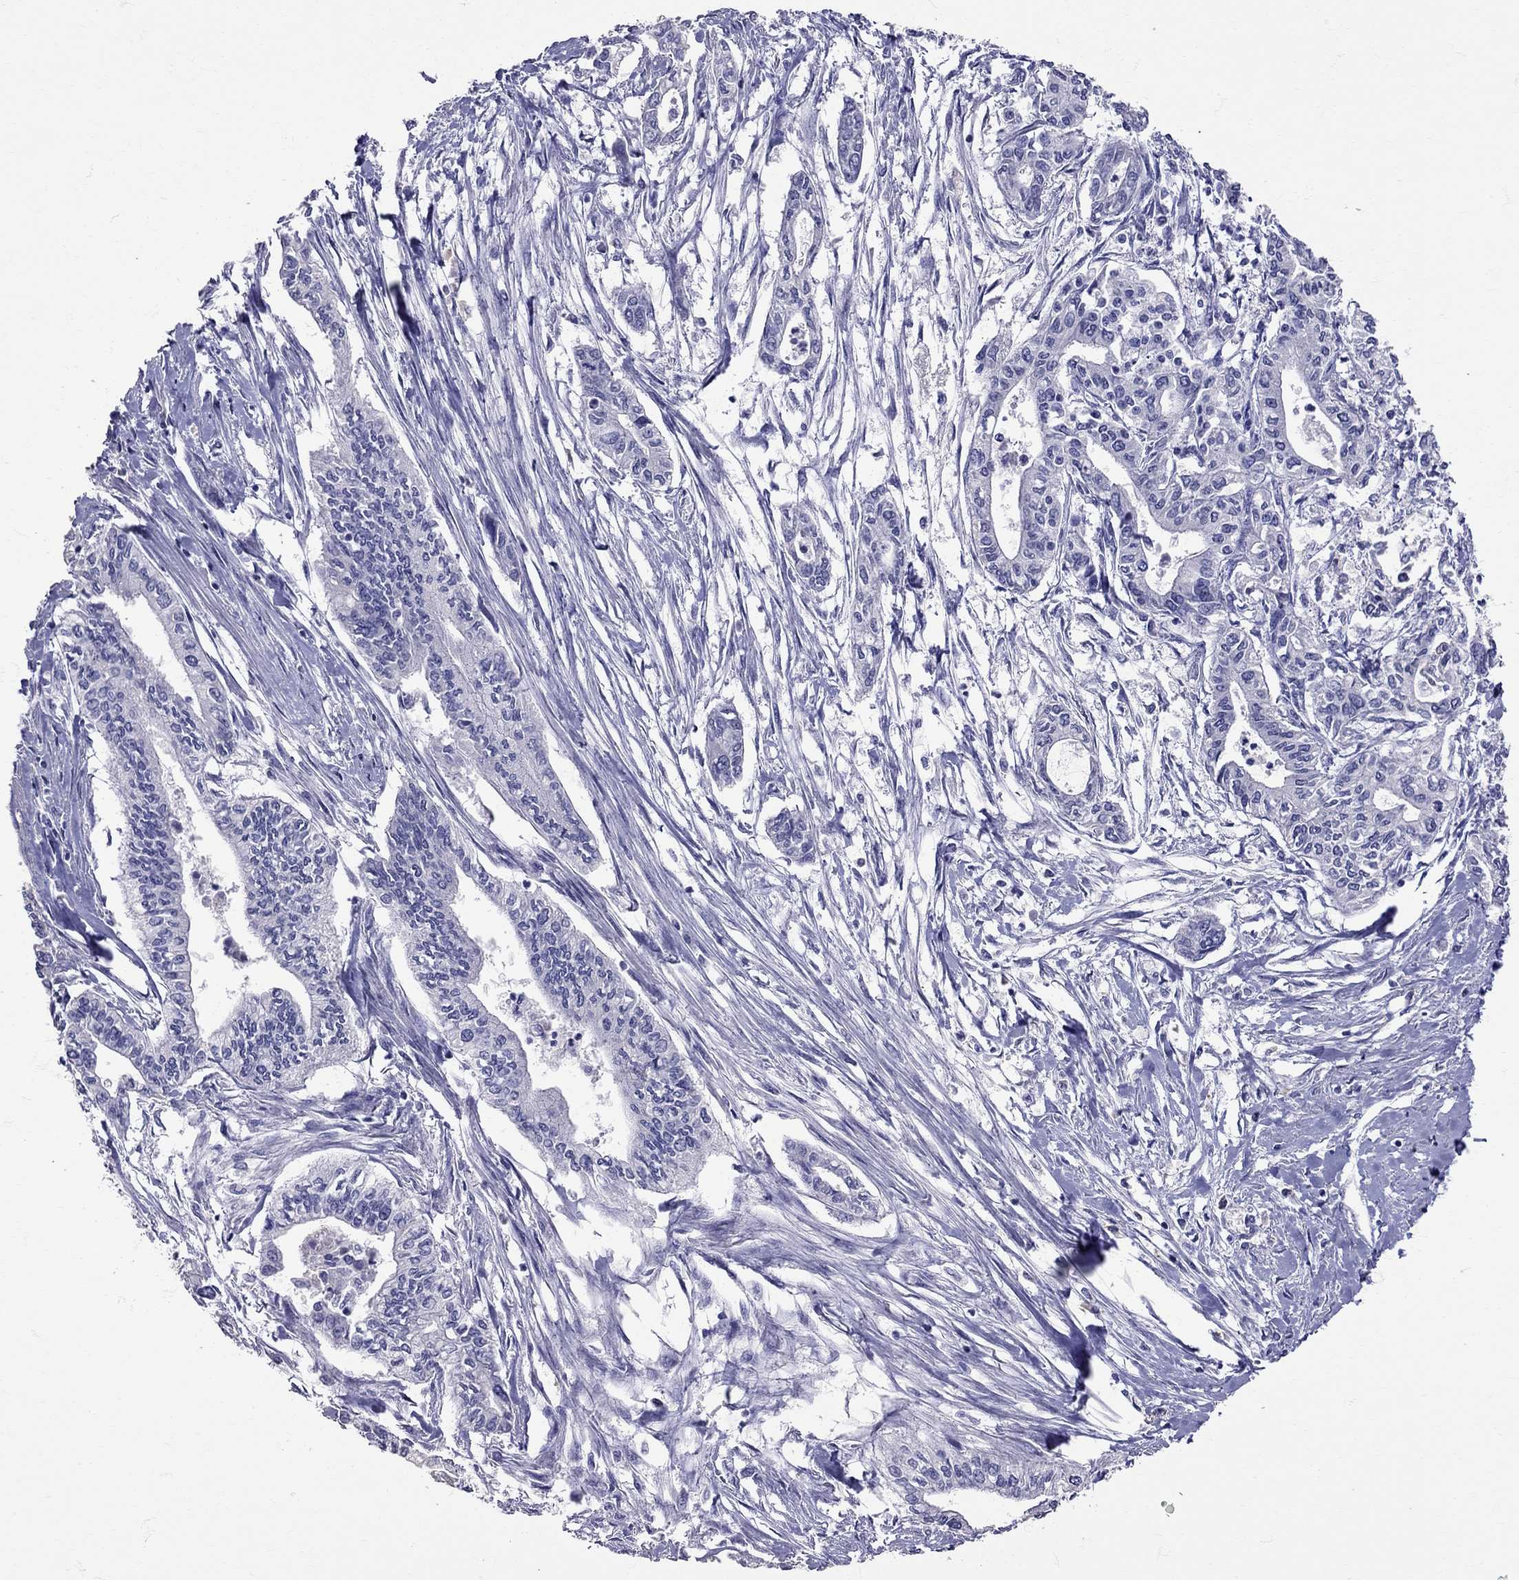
{"staining": {"intensity": "negative", "quantity": "none", "location": "none"}, "tissue": "pancreatic cancer", "cell_type": "Tumor cells", "image_type": "cancer", "snomed": [{"axis": "morphology", "description": "Adenocarcinoma, NOS"}, {"axis": "topography", "description": "Pancreas"}], "caption": "This is an immunohistochemistry micrograph of pancreatic adenocarcinoma. There is no expression in tumor cells.", "gene": "TBR1", "patient": {"sex": "male", "age": 60}}